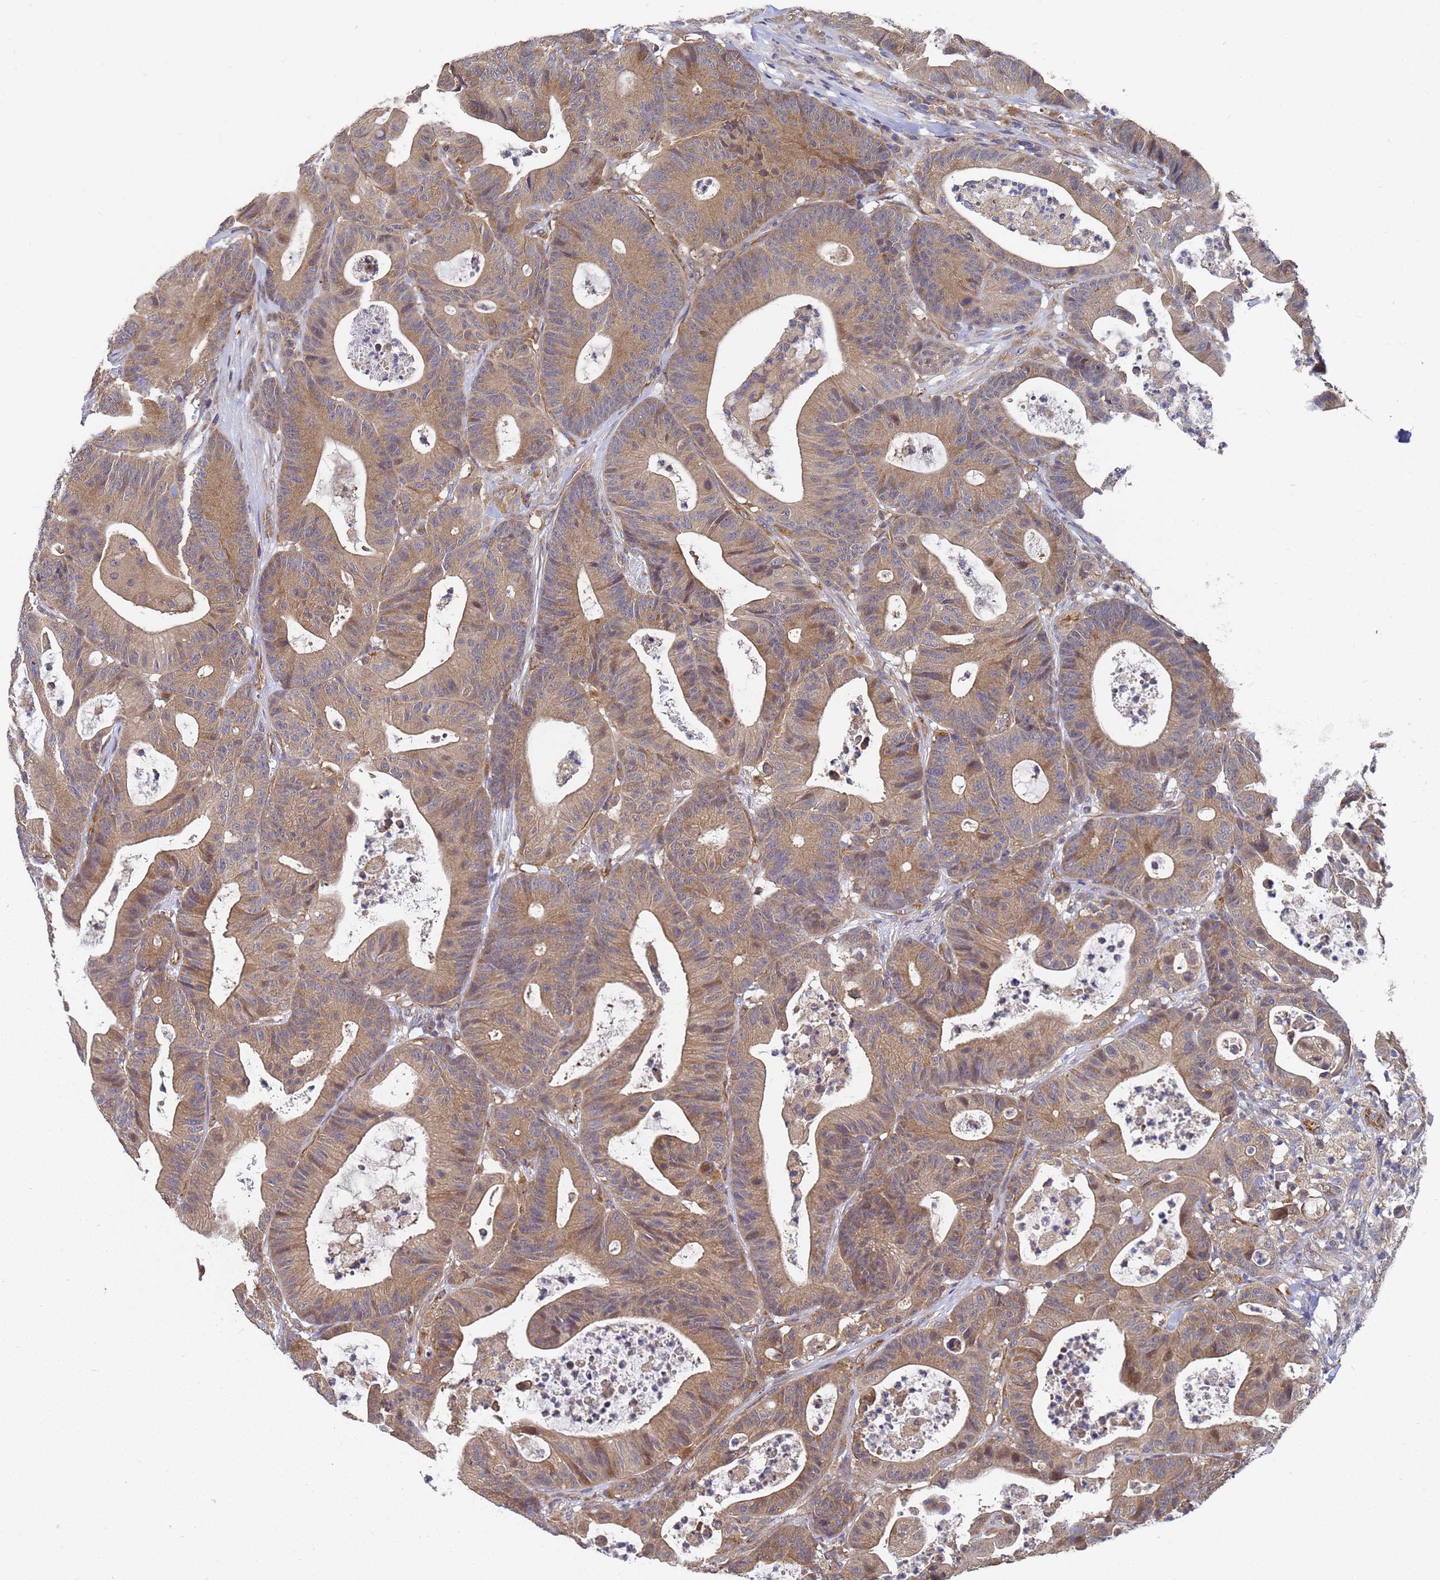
{"staining": {"intensity": "moderate", "quantity": "<25%", "location": "cytoplasmic/membranous"}, "tissue": "colorectal cancer", "cell_type": "Tumor cells", "image_type": "cancer", "snomed": [{"axis": "morphology", "description": "Adenocarcinoma, NOS"}, {"axis": "topography", "description": "Colon"}], "caption": "Approximately <25% of tumor cells in colorectal cancer exhibit moderate cytoplasmic/membranous protein staining as visualized by brown immunohistochemical staining.", "gene": "ALS2CL", "patient": {"sex": "female", "age": 84}}